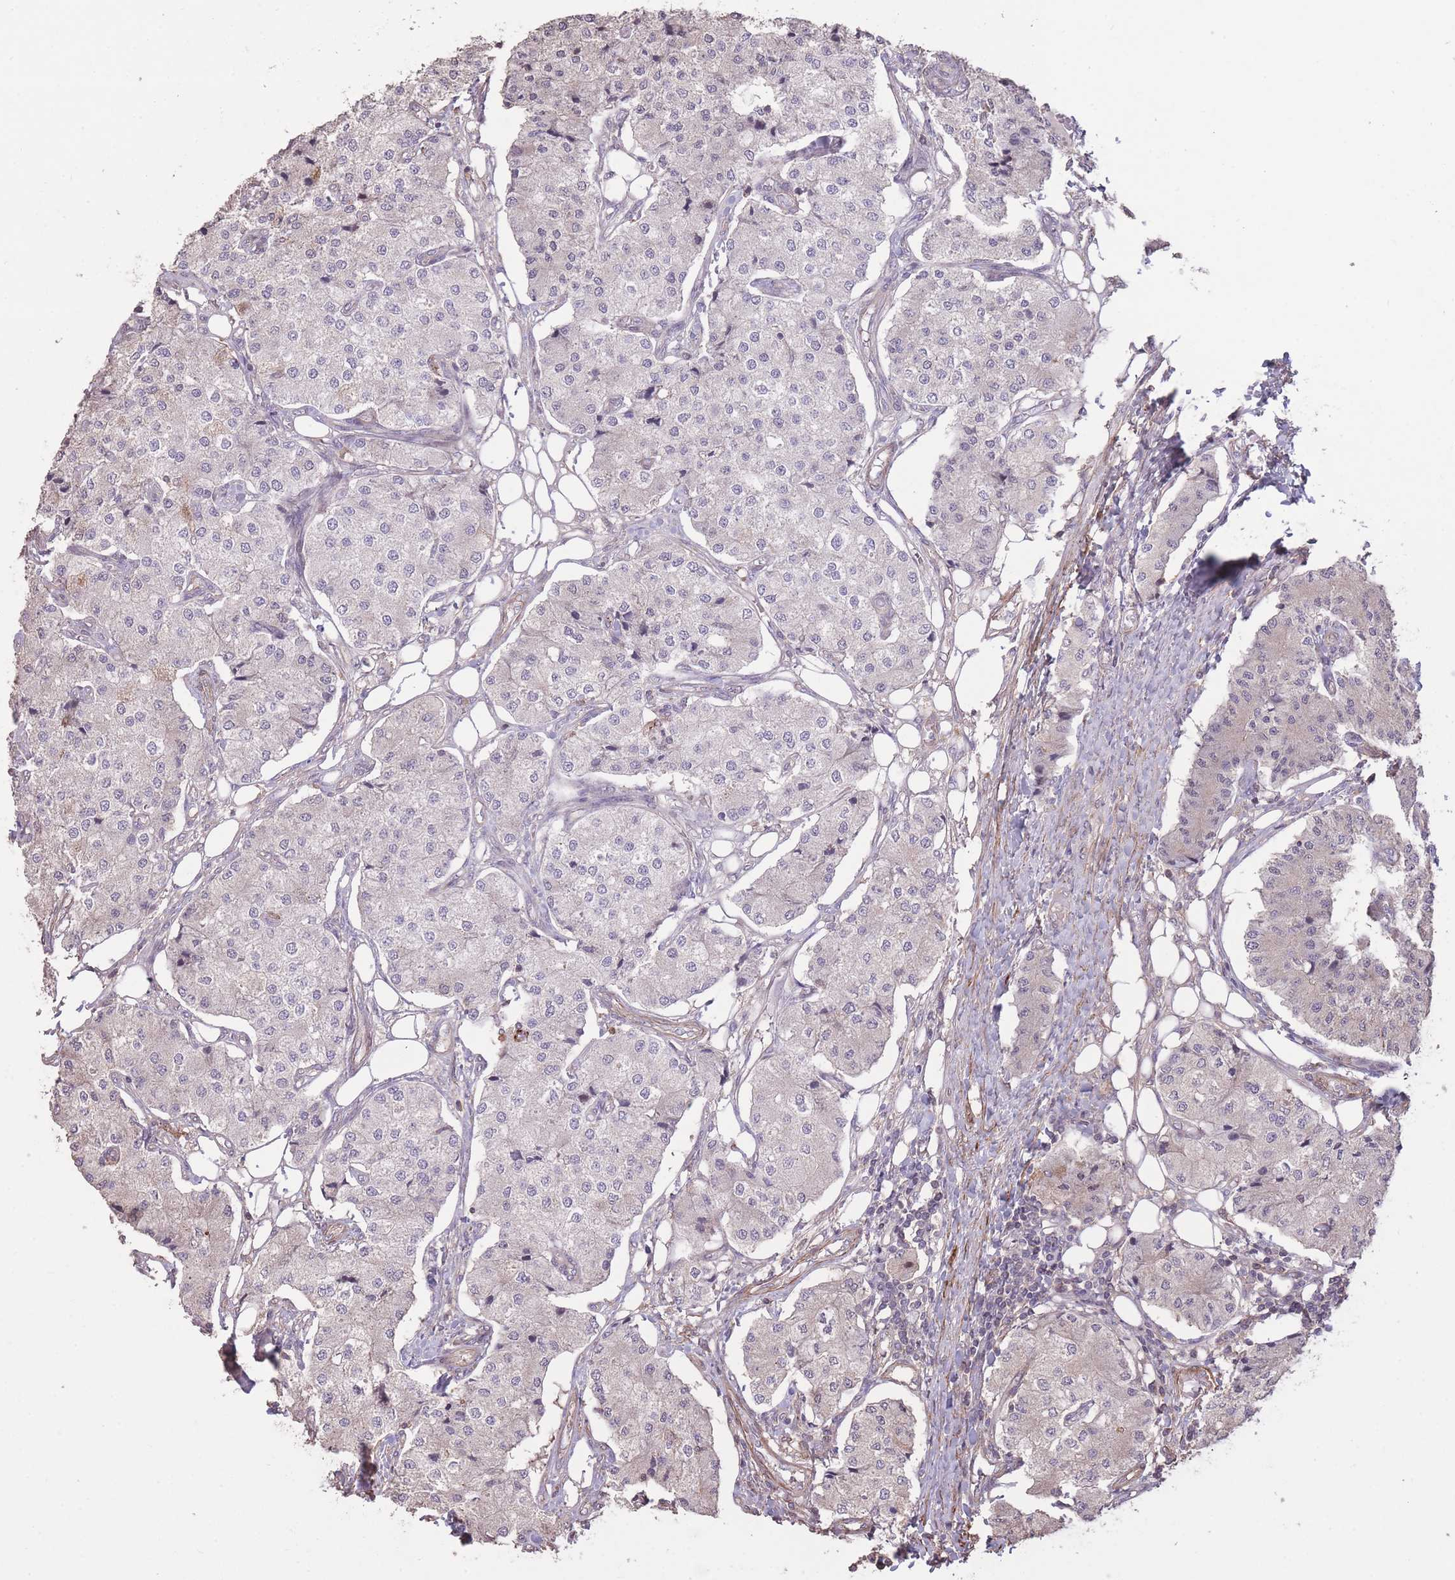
{"staining": {"intensity": "negative", "quantity": "none", "location": "none"}, "tissue": "carcinoid", "cell_type": "Tumor cells", "image_type": "cancer", "snomed": [{"axis": "morphology", "description": "Carcinoid, malignant, NOS"}, {"axis": "topography", "description": "Colon"}], "caption": "Immunohistochemical staining of carcinoid (malignant) displays no significant expression in tumor cells. (DAB (3,3'-diaminobenzidine) IHC visualized using brightfield microscopy, high magnification).", "gene": "RSPH10B", "patient": {"sex": "female", "age": 52}}